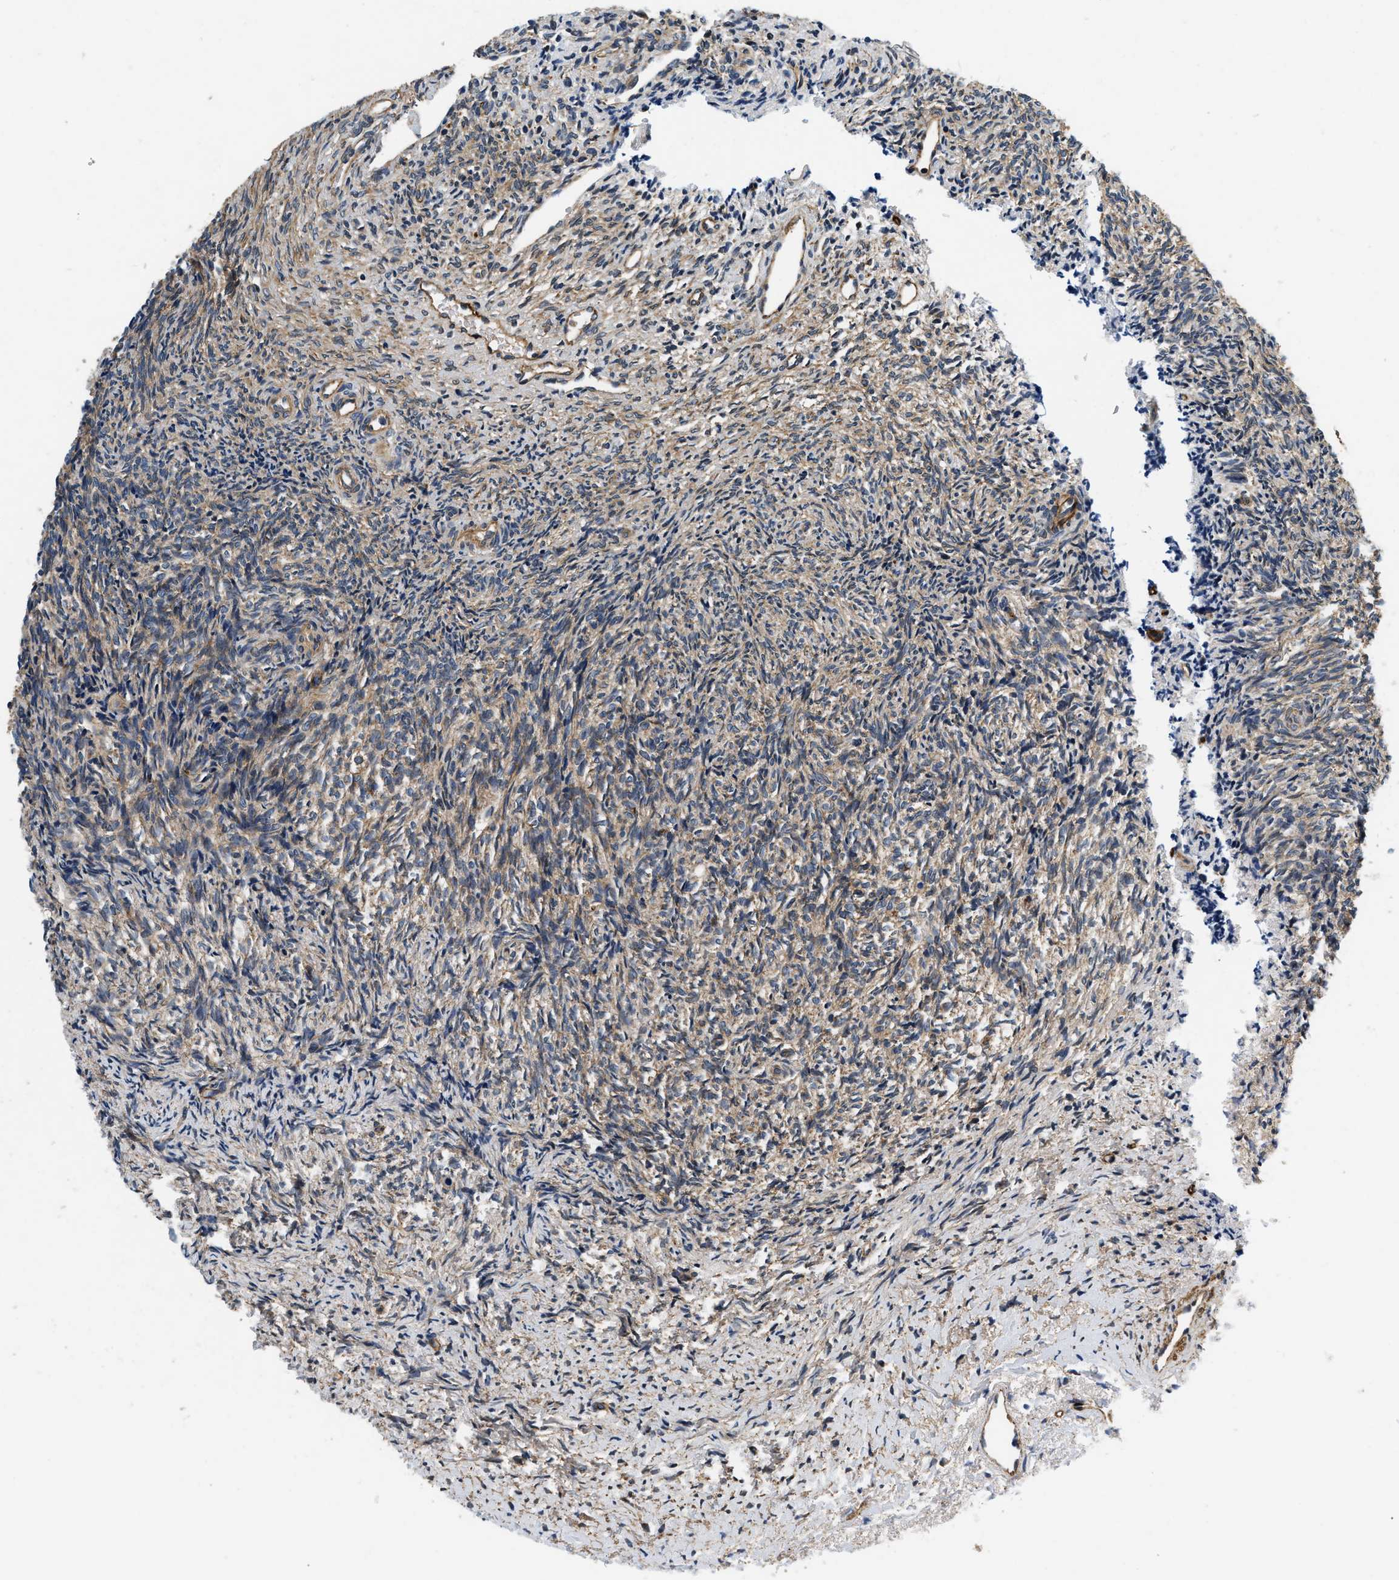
{"staining": {"intensity": "moderate", "quantity": ">75%", "location": "cytoplasmic/membranous"}, "tissue": "ovary", "cell_type": "Ovarian stroma cells", "image_type": "normal", "snomed": [{"axis": "morphology", "description": "Normal tissue, NOS"}, {"axis": "topography", "description": "Ovary"}], "caption": "A medium amount of moderate cytoplasmic/membranous staining is present in about >75% of ovarian stroma cells in unremarkable ovary.", "gene": "NME6", "patient": {"sex": "female", "age": 41}}